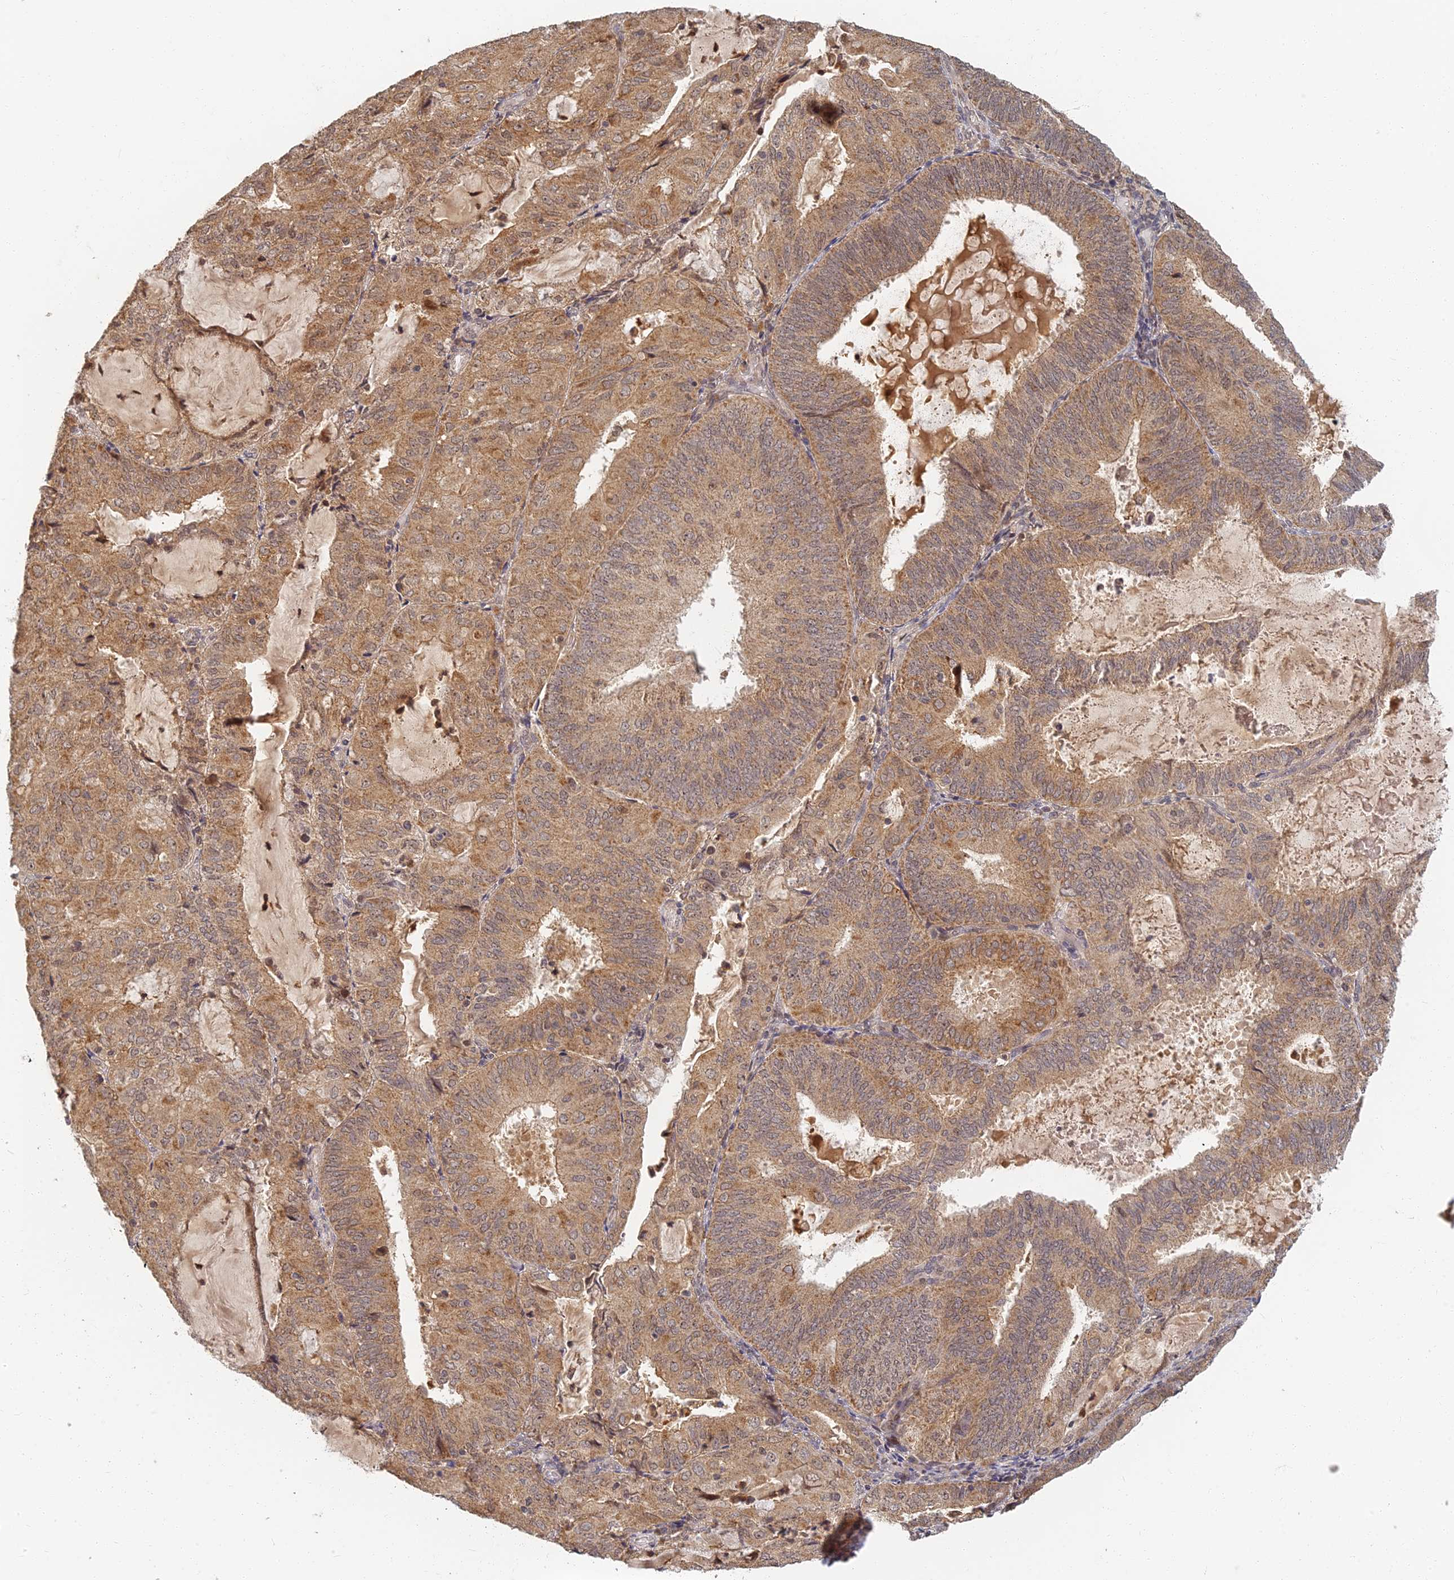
{"staining": {"intensity": "moderate", "quantity": ">75%", "location": "cytoplasmic/membranous"}, "tissue": "endometrial cancer", "cell_type": "Tumor cells", "image_type": "cancer", "snomed": [{"axis": "morphology", "description": "Adenocarcinoma, NOS"}, {"axis": "topography", "description": "Endometrium"}], "caption": "Immunohistochemical staining of human endometrial adenocarcinoma shows medium levels of moderate cytoplasmic/membranous expression in about >75% of tumor cells.", "gene": "RGL3", "patient": {"sex": "female", "age": 81}}